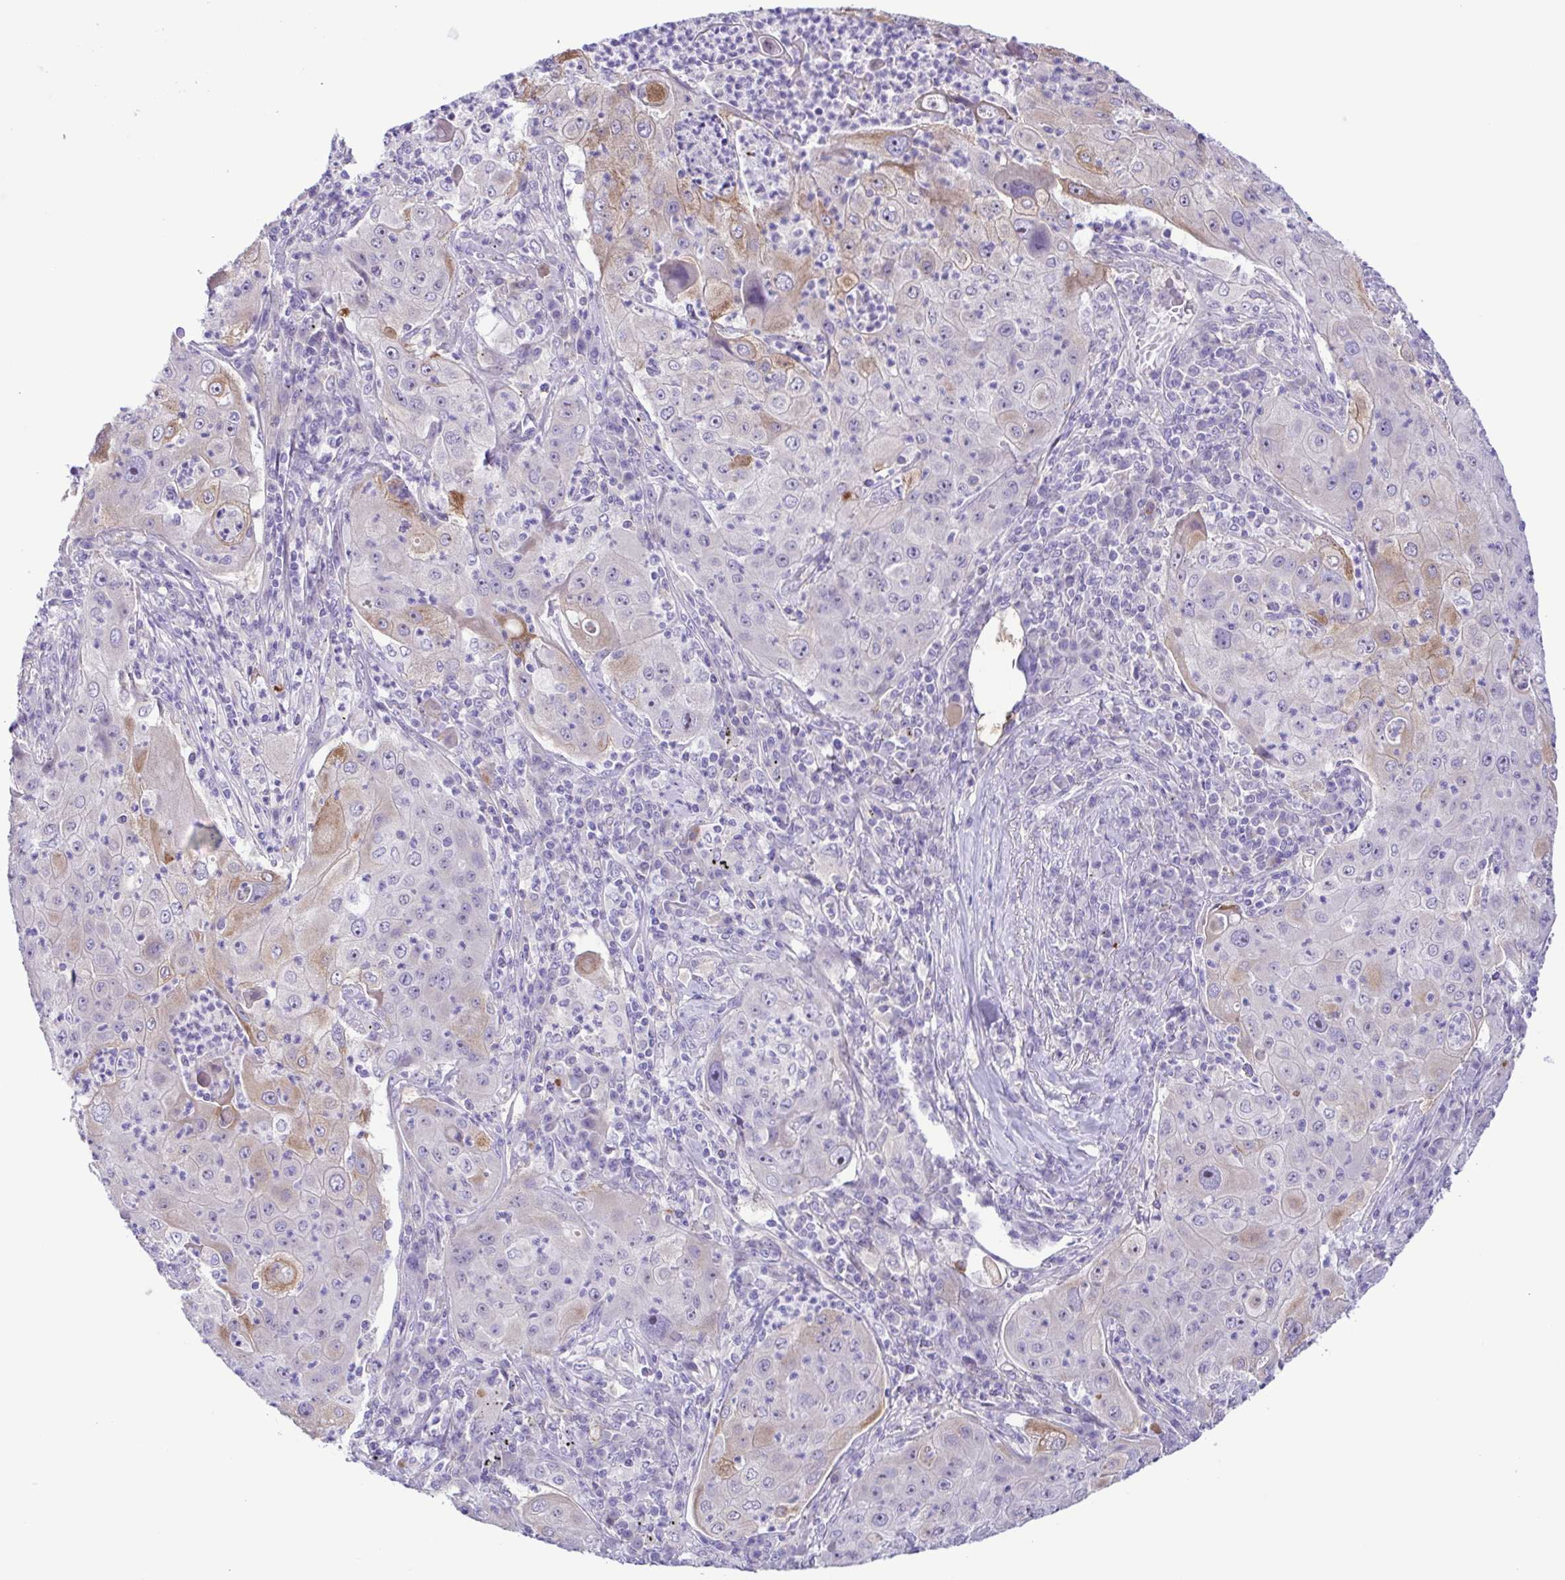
{"staining": {"intensity": "moderate", "quantity": "<25%", "location": "cytoplasmic/membranous"}, "tissue": "lung cancer", "cell_type": "Tumor cells", "image_type": "cancer", "snomed": [{"axis": "morphology", "description": "Squamous cell carcinoma, NOS"}, {"axis": "topography", "description": "Lung"}], "caption": "Immunohistochemistry (IHC) (DAB (3,3'-diaminobenzidine)) staining of human lung squamous cell carcinoma reveals moderate cytoplasmic/membranous protein staining in about <25% of tumor cells. (brown staining indicates protein expression, while blue staining denotes nuclei).", "gene": "DCLK2", "patient": {"sex": "female", "age": 59}}